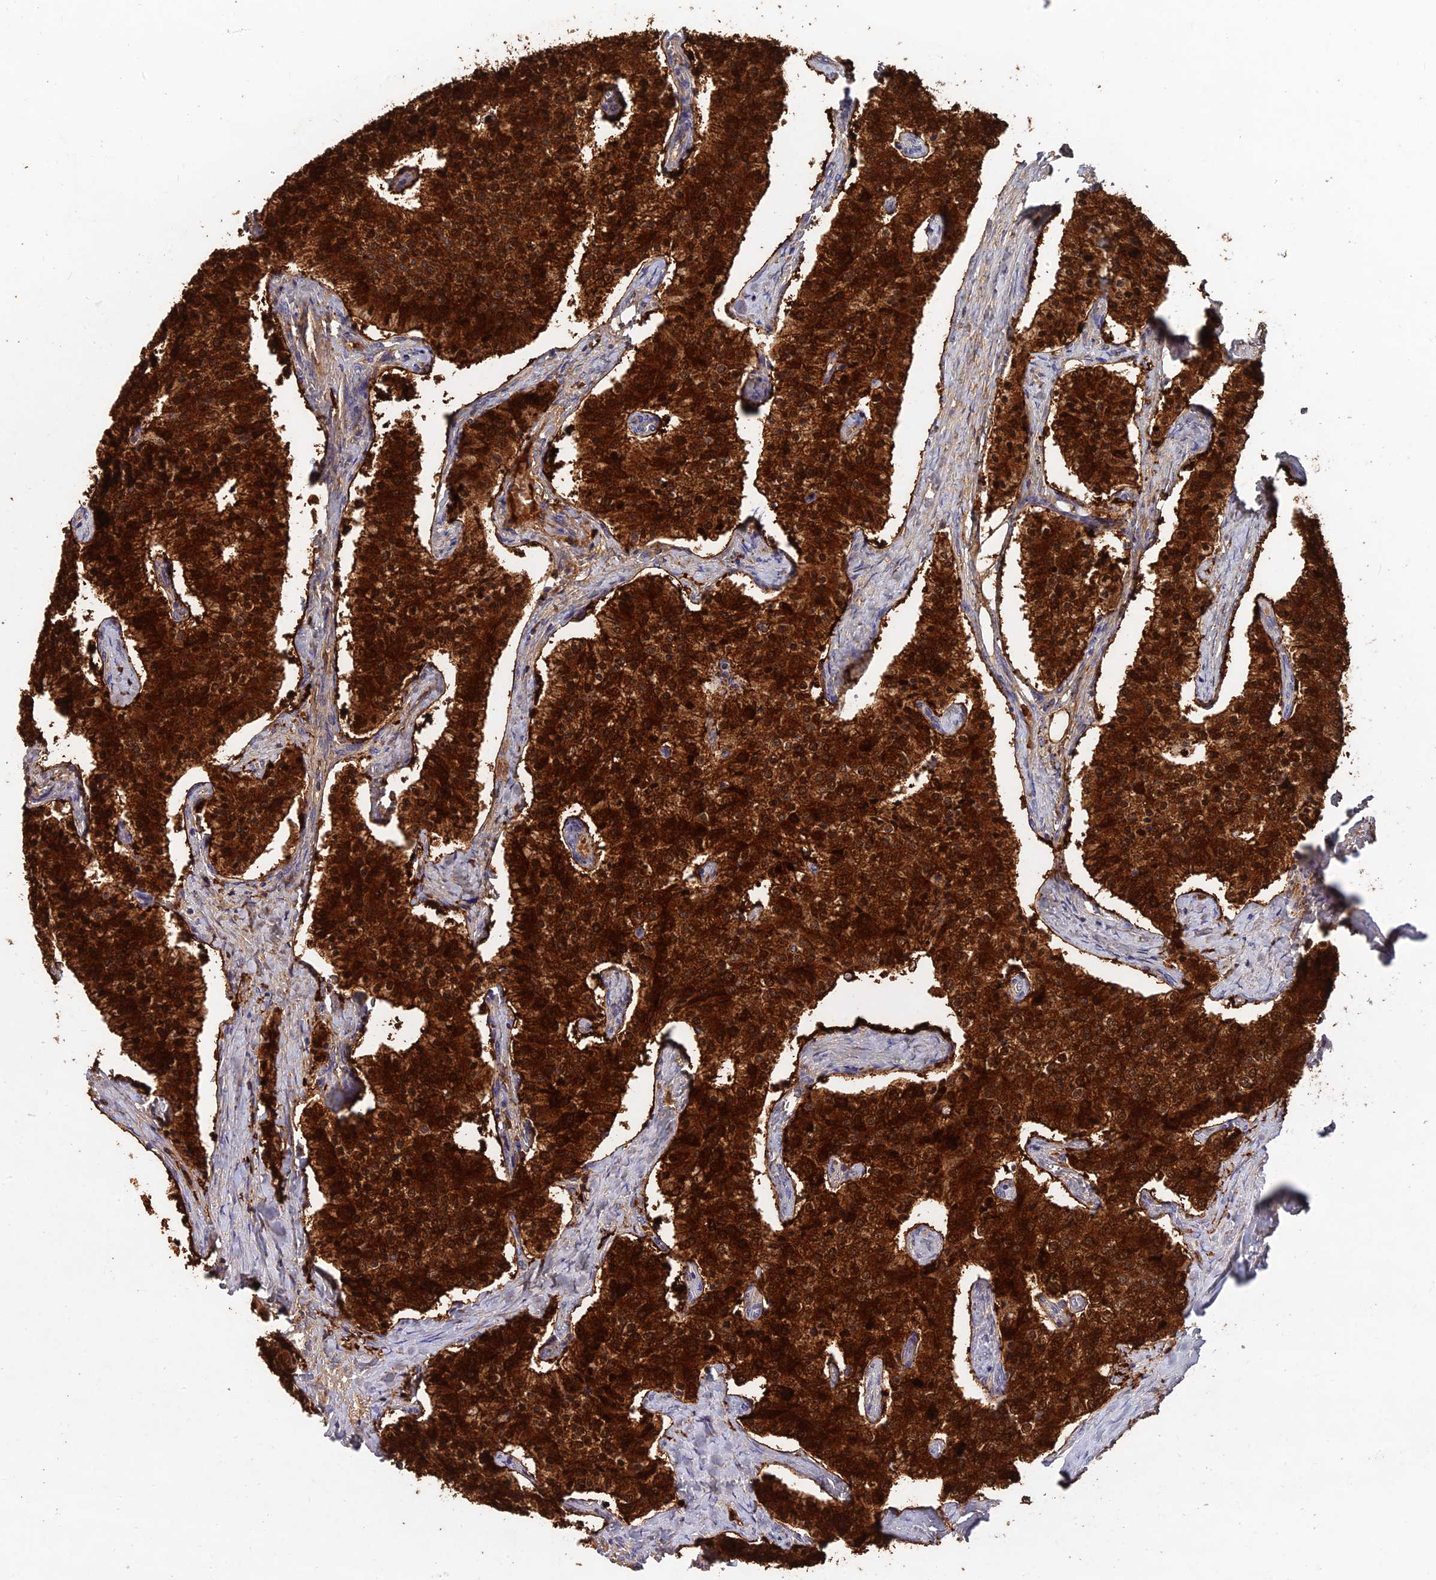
{"staining": {"intensity": "strong", "quantity": ">75%", "location": "cytoplasmic/membranous"}, "tissue": "carcinoid", "cell_type": "Tumor cells", "image_type": "cancer", "snomed": [{"axis": "morphology", "description": "Carcinoid, malignant, NOS"}, {"axis": "topography", "description": "Colon"}], "caption": "IHC of carcinoid exhibits high levels of strong cytoplasmic/membranous staining in about >75% of tumor cells.", "gene": "ACSM5", "patient": {"sex": "female", "age": 52}}